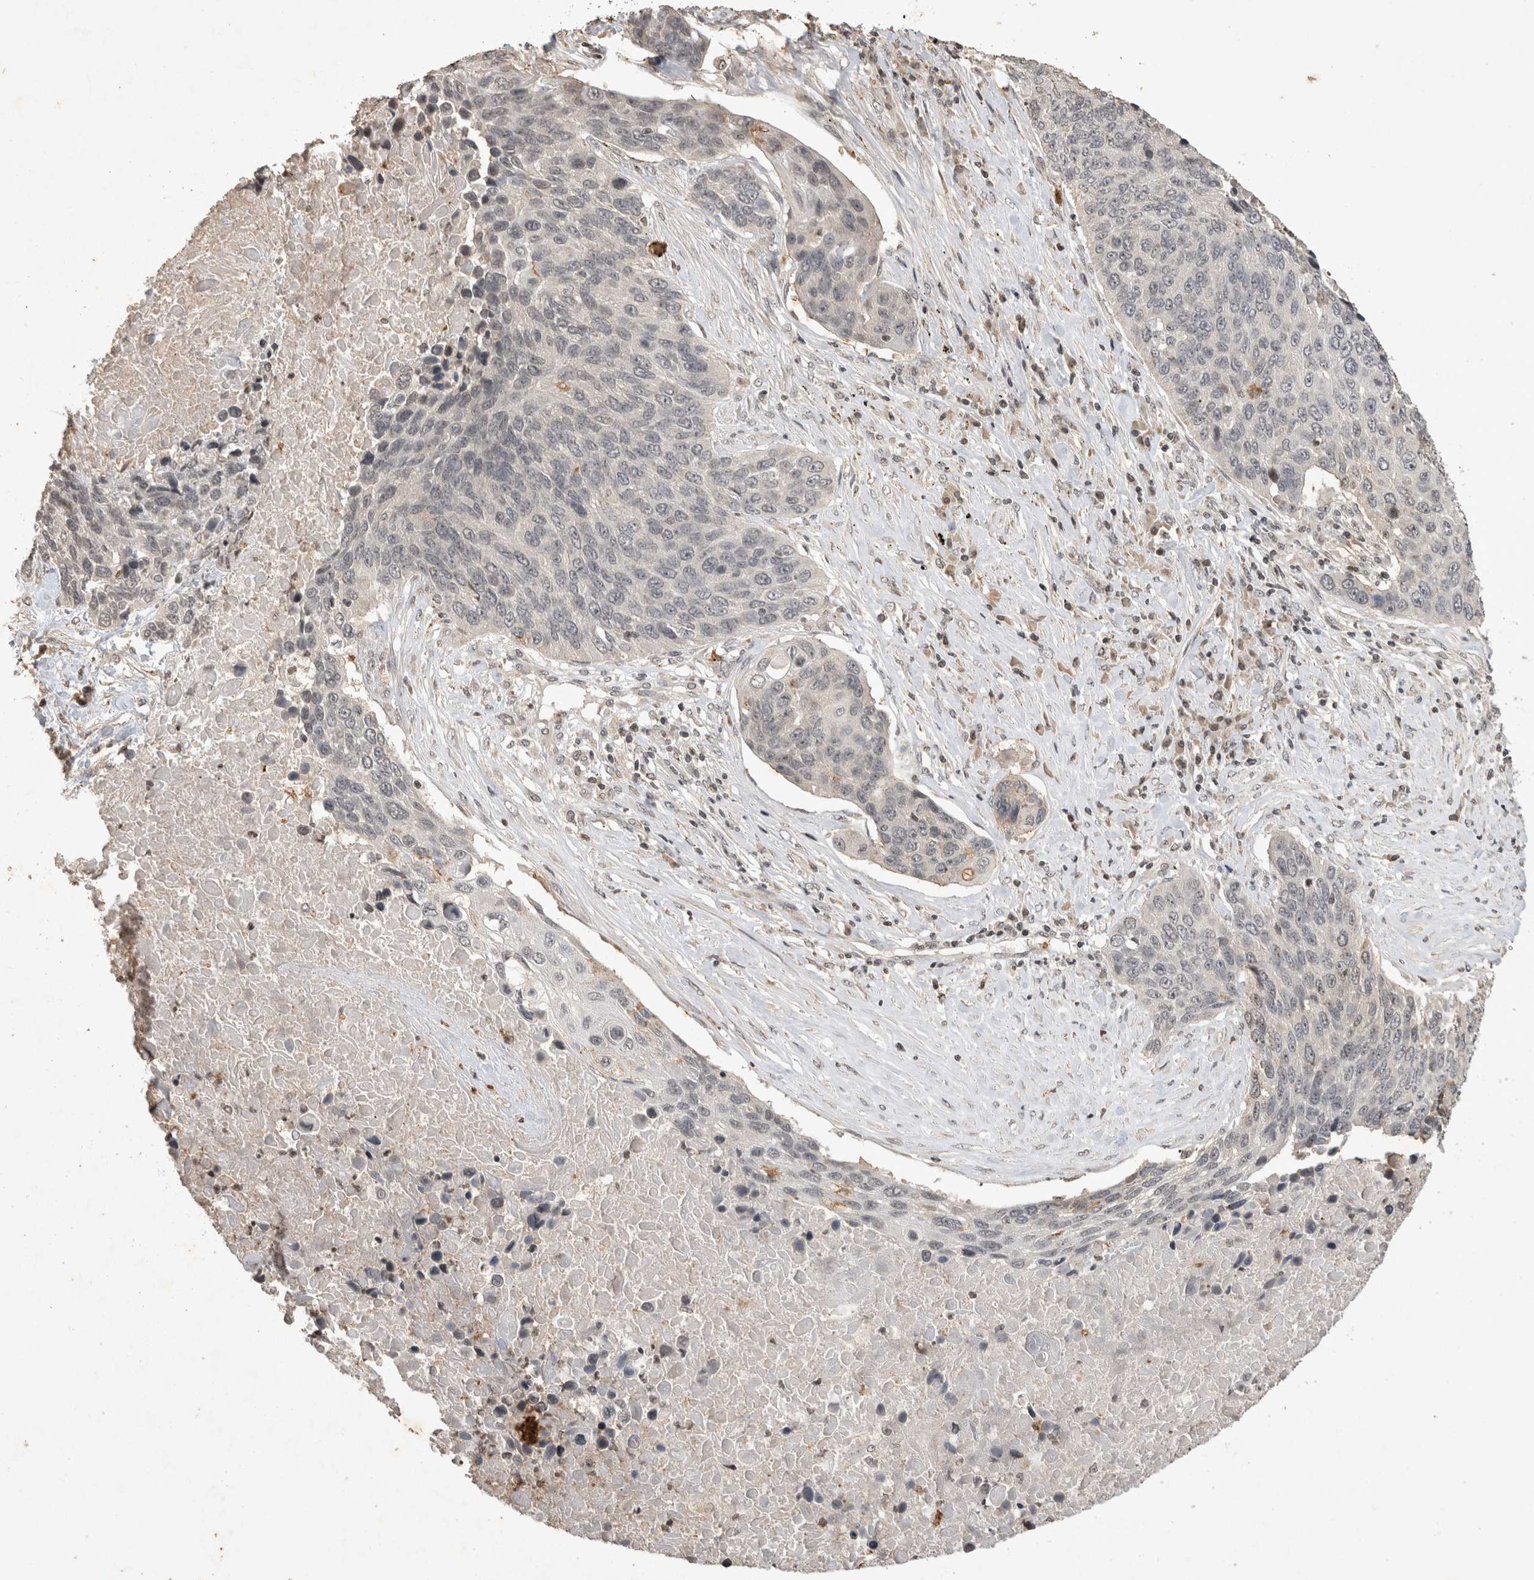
{"staining": {"intensity": "negative", "quantity": "none", "location": "none"}, "tissue": "lung cancer", "cell_type": "Tumor cells", "image_type": "cancer", "snomed": [{"axis": "morphology", "description": "Squamous cell carcinoma, NOS"}, {"axis": "topography", "description": "Lung"}], "caption": "This is a micrograph of immunohistochemistry (IHC) staining of lung cancer, which shows no expression in tumor cells.", "gene": "HRK", "patient": {"sex": "male", "age": 66}}